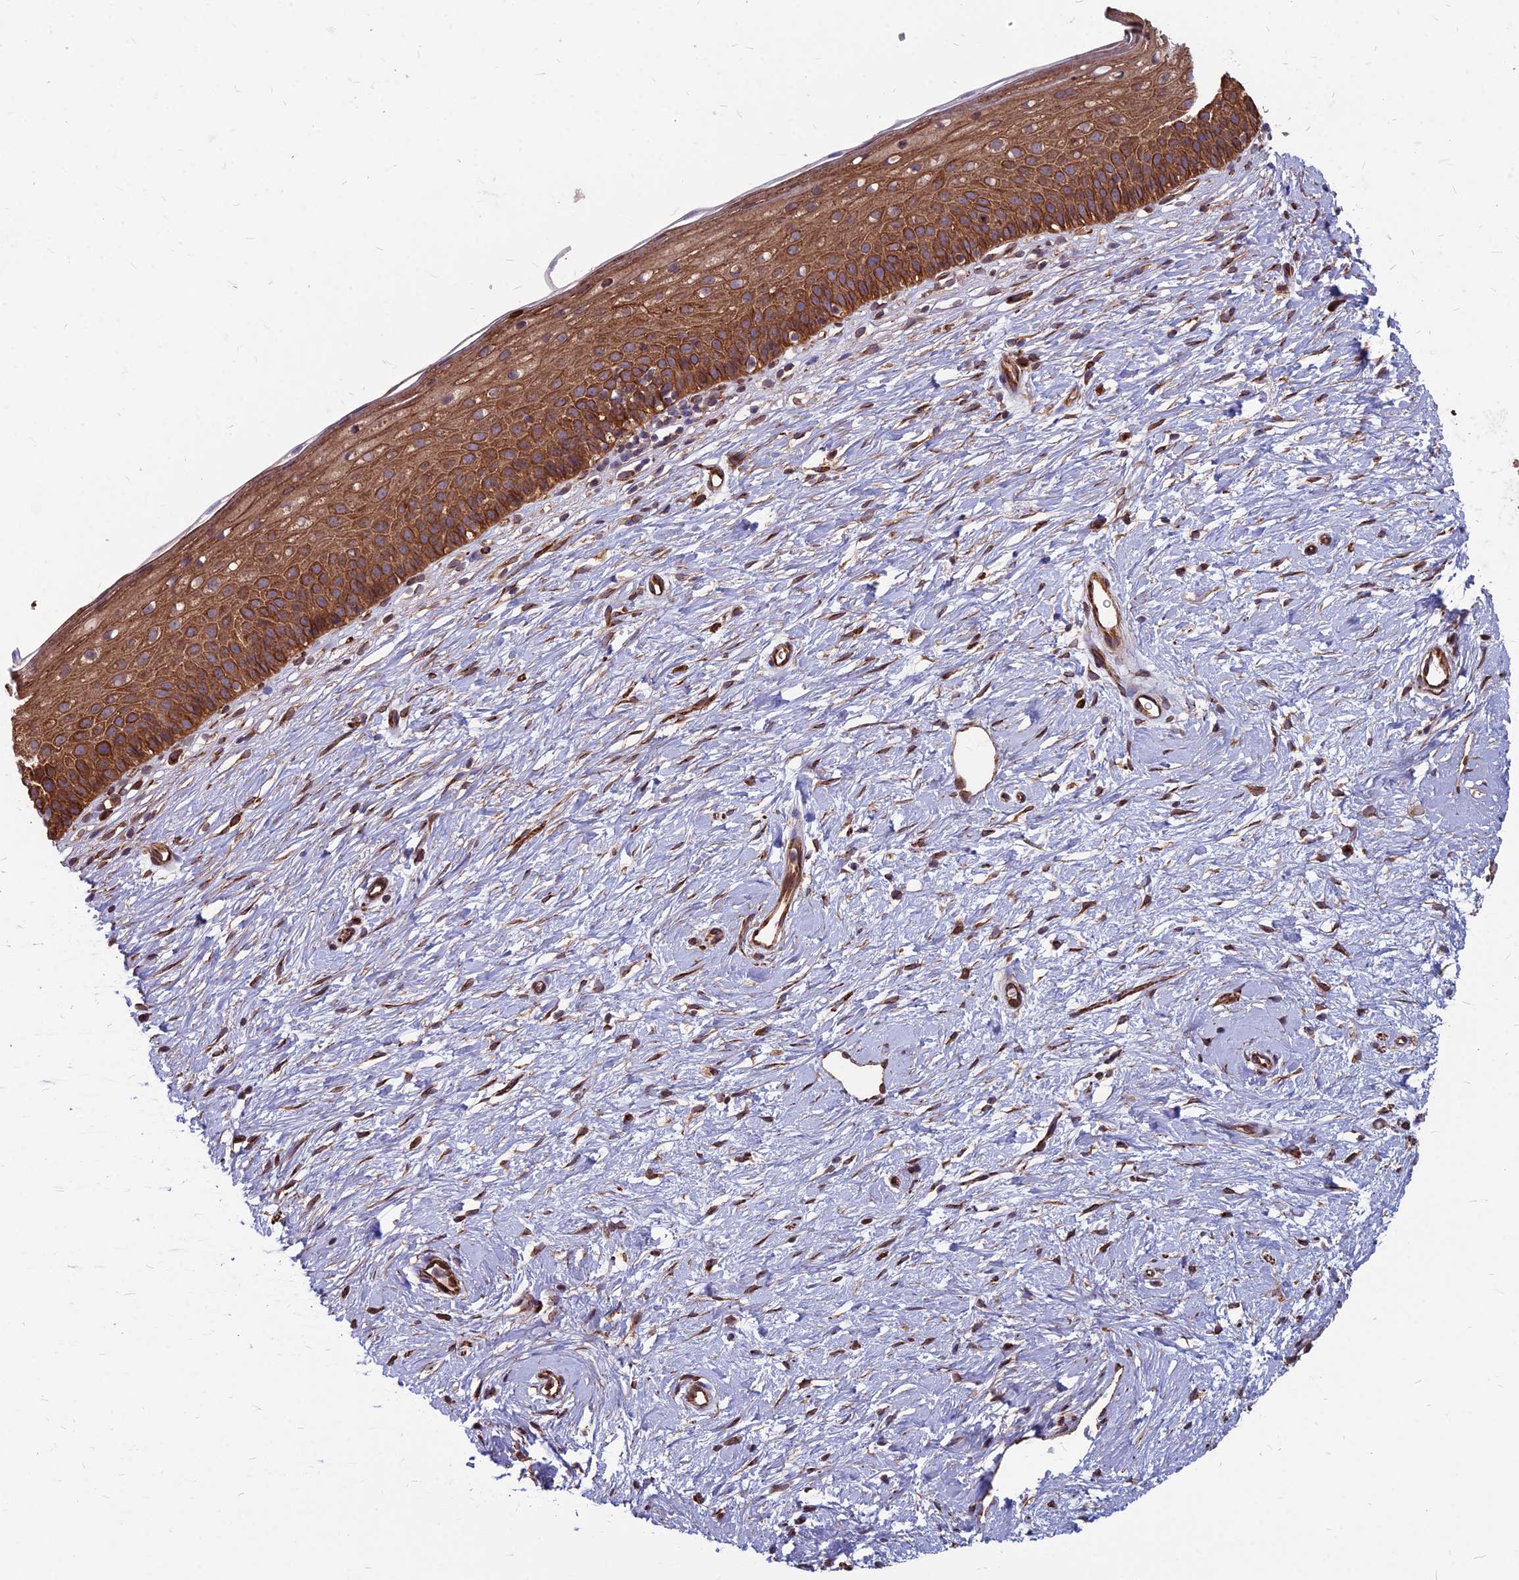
{"staining": {"intensity": "moderate", "quantity": ">75%", "location": "cytoplasmic/membranous"}, "tissue": "cervix", "cell_type": "Squamous epithelial cells", "image_type": "normal", "snomed": [{"axis": "morphology", "description": "Normal tissue, NOS"}, {"axis": "topography", "description": "Cervix"}], "caption": "The micrograph reveals staining of normal cervix, revealing moderate cytoplasmic/membranous protein staining (brown color) within squamous epithelial cells. Nuclei are stained in blue.", "gene": "LSM6", "patient": {"sex": "female", "age": 57}}